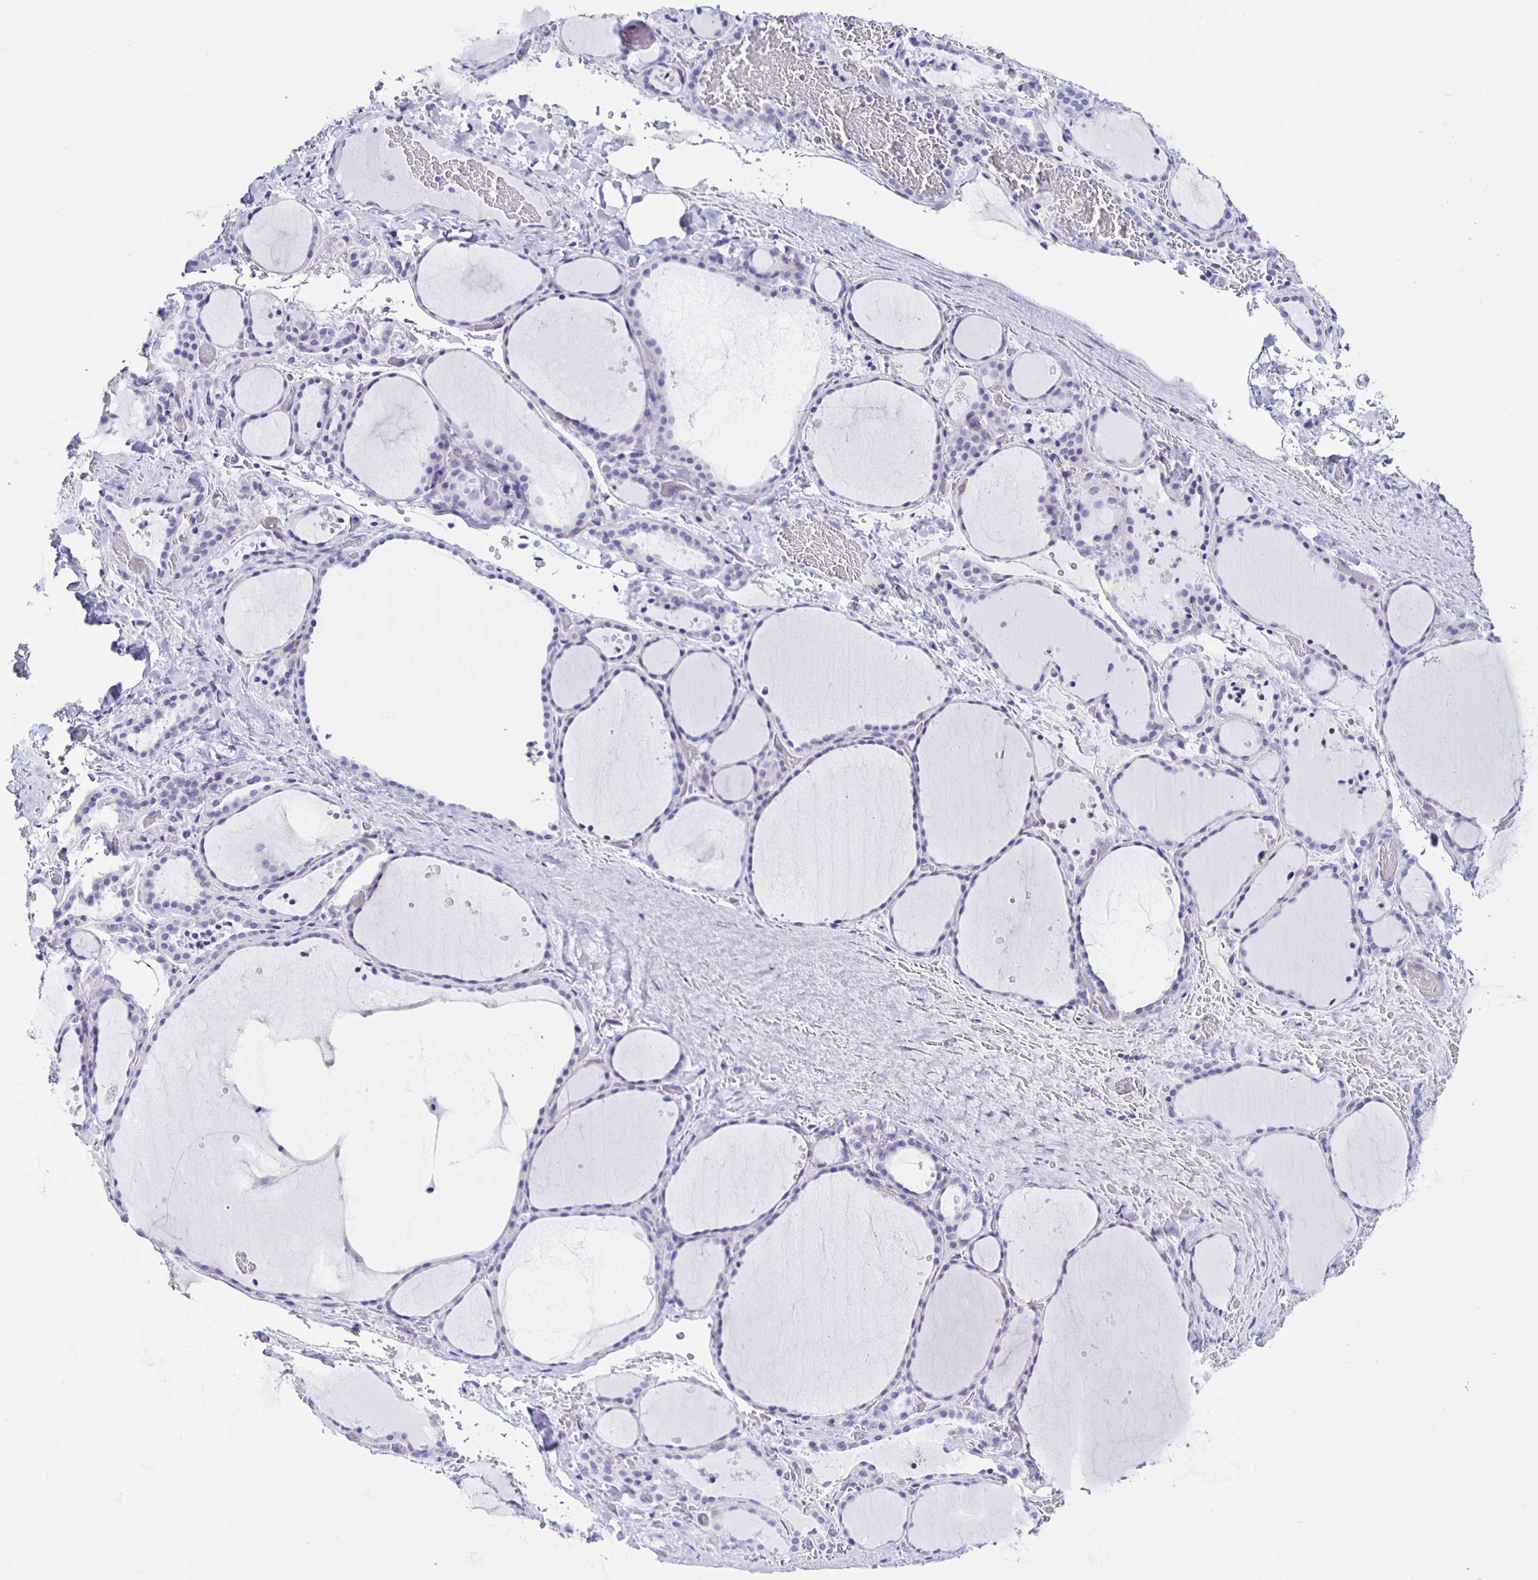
{"staining": {"intensity": "negative", "quantity": "none", "location": "none"}, "tissue": "thyroid gland", "cell_type": "Glandular cells", "image_type": "normal", "snomed": [{"axis": "morphology", "description": "Normal tissue, NOS"}, {"axis": "topography", "description": "Thyroid gland"}], "caption": "Immunohistochemistry of normal thyroid gland reveals no expression in glandular cells. Nuclei are stained in blue.", "gene": "AQP6", "patient": {"sex": "female", "age": 36}}